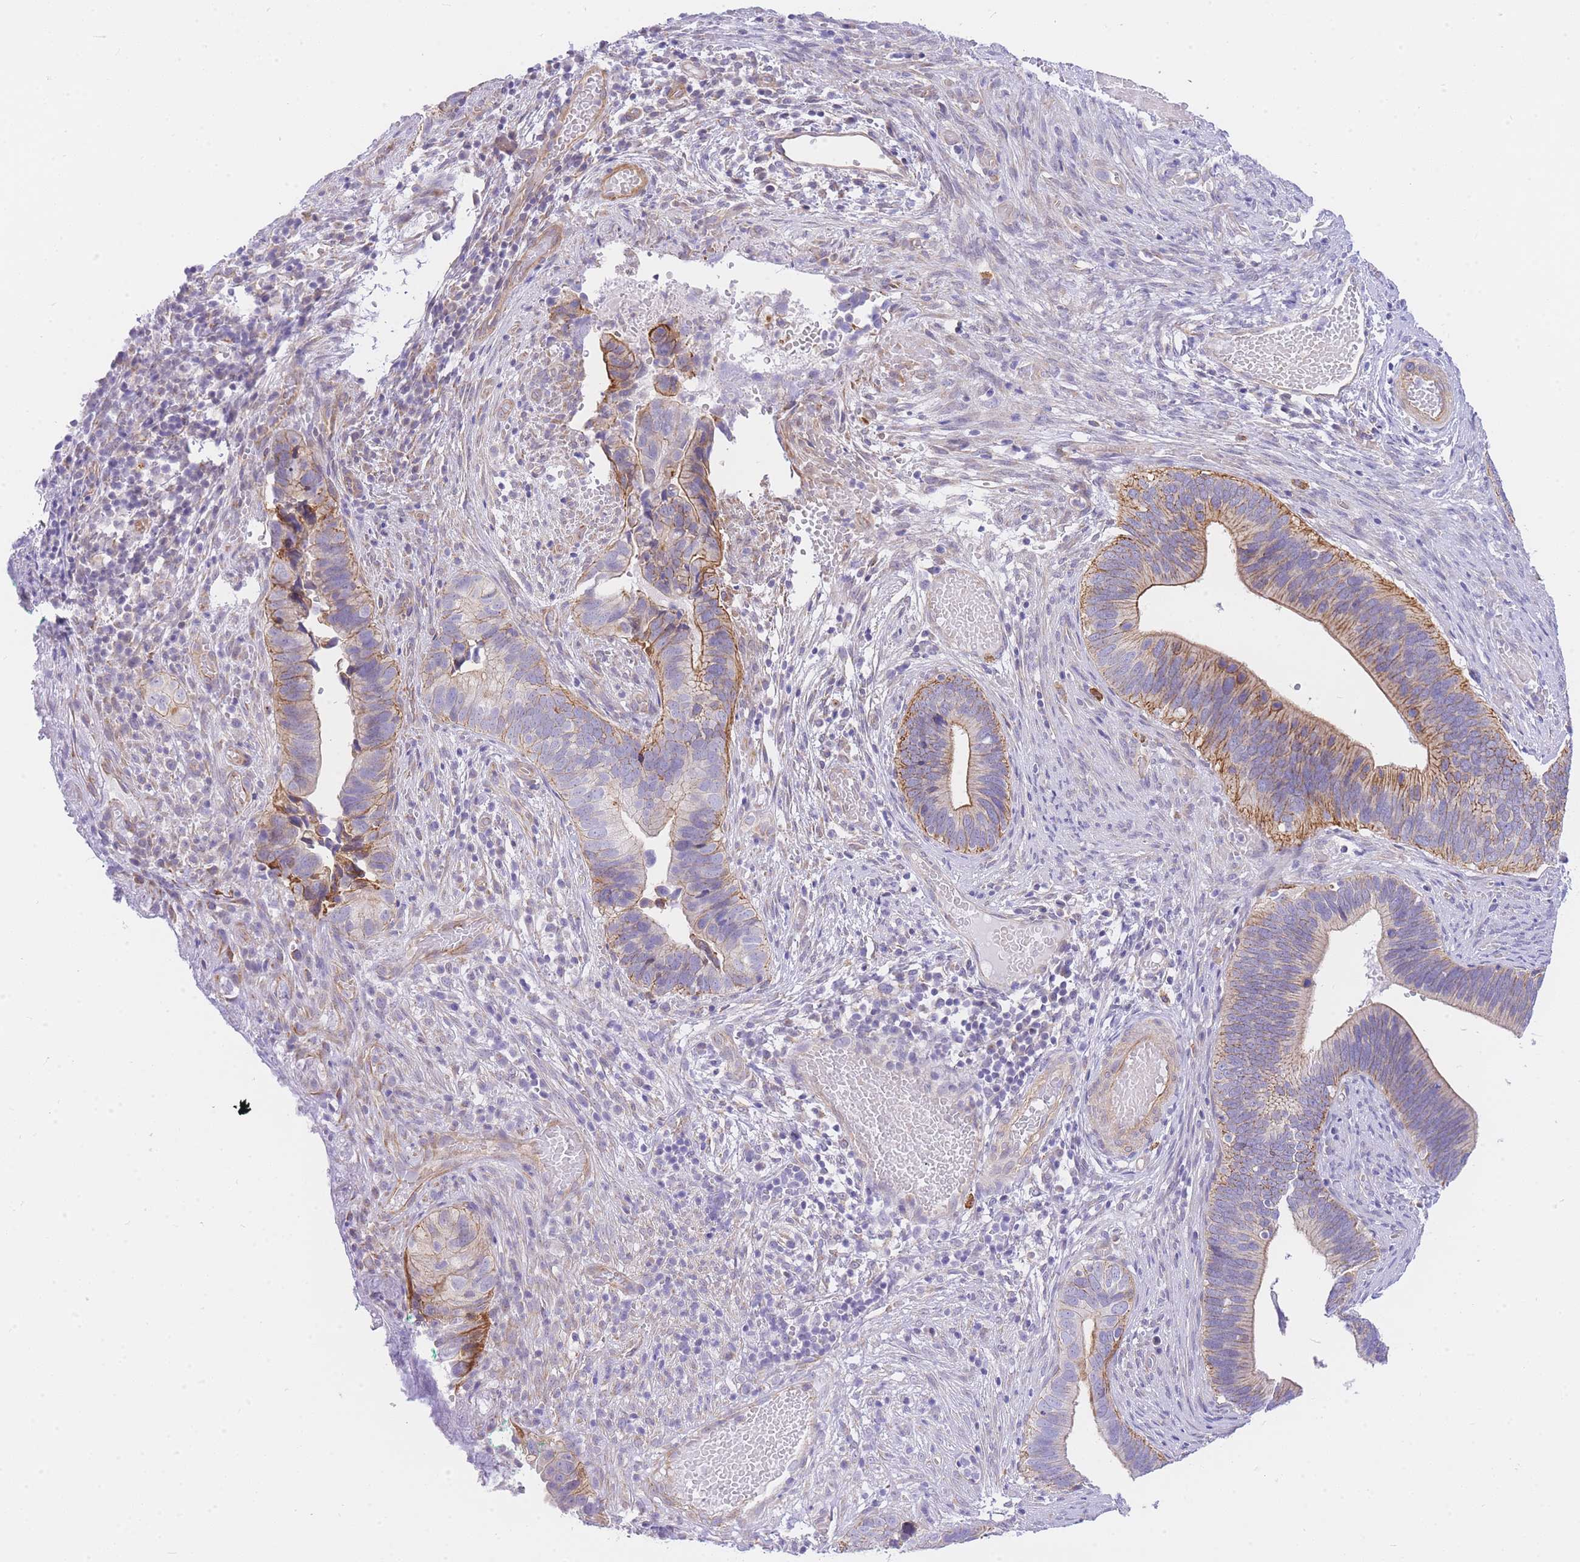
{"staining": {"intensity": "moderate", "quantity": "25%-75%", "location": "cytoplasmic/membranous"}, "tissue": "cervical cancer", "cell_type": "Tumor cells", "image_type": "cancer", "snomed": [{"axis": "morphology", "description": "Adenocarcinoma, NOS"}, {"axis": "topography", "description": "Cervix"}], "caption": "Cervical adenocarcinoma stained for a protein shows moderate cytoplasmic/membranous positivity in tumor cells. (brown staining indicates protein expression, while blue staining denotes nuclei).", "gene": "SRSF12", "patient": {"sex": "female", "age": 42}}